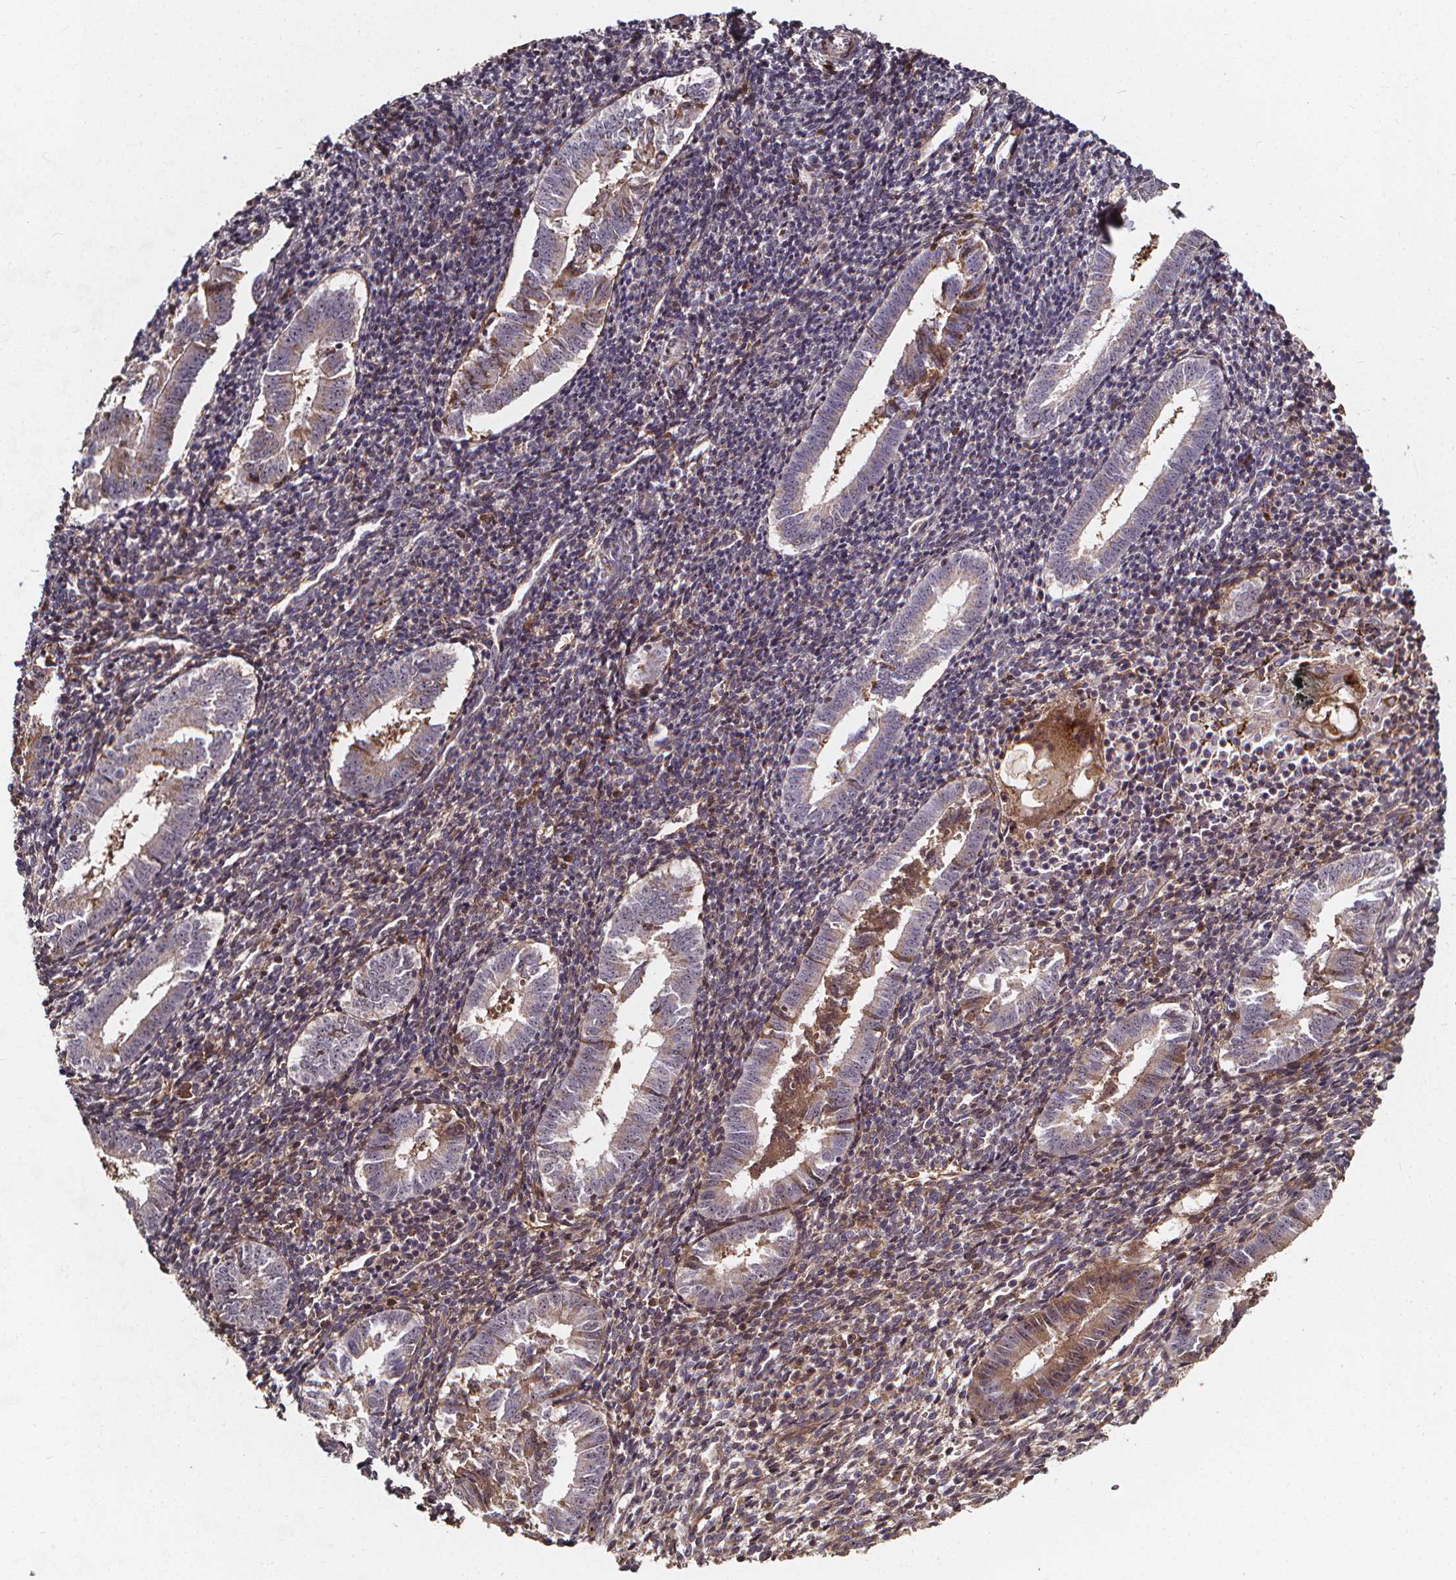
{"staining": {"intensity": "negative", "quantity": "none", "location": "none"}, "tissue": "endometrium", "cell_type": "Cells in endometrial stroma", "image_type": "normal", "snomed": [{"axis": "morphology", "description": "Normal tissue, NOS"}, {"axis": "topography", "description": "Endometrium"}], "caption": "DAB (3,3'-diaminobenzidine) immunohistochemical staining of benign endometrium displays no significant expression in cells in endometrial stroma. (DAB immunohistochemistry visualized using brightfield microscopy, high magnification).", "gene": "AEBP1", "patient": {"sex": "female", "age": 25}}